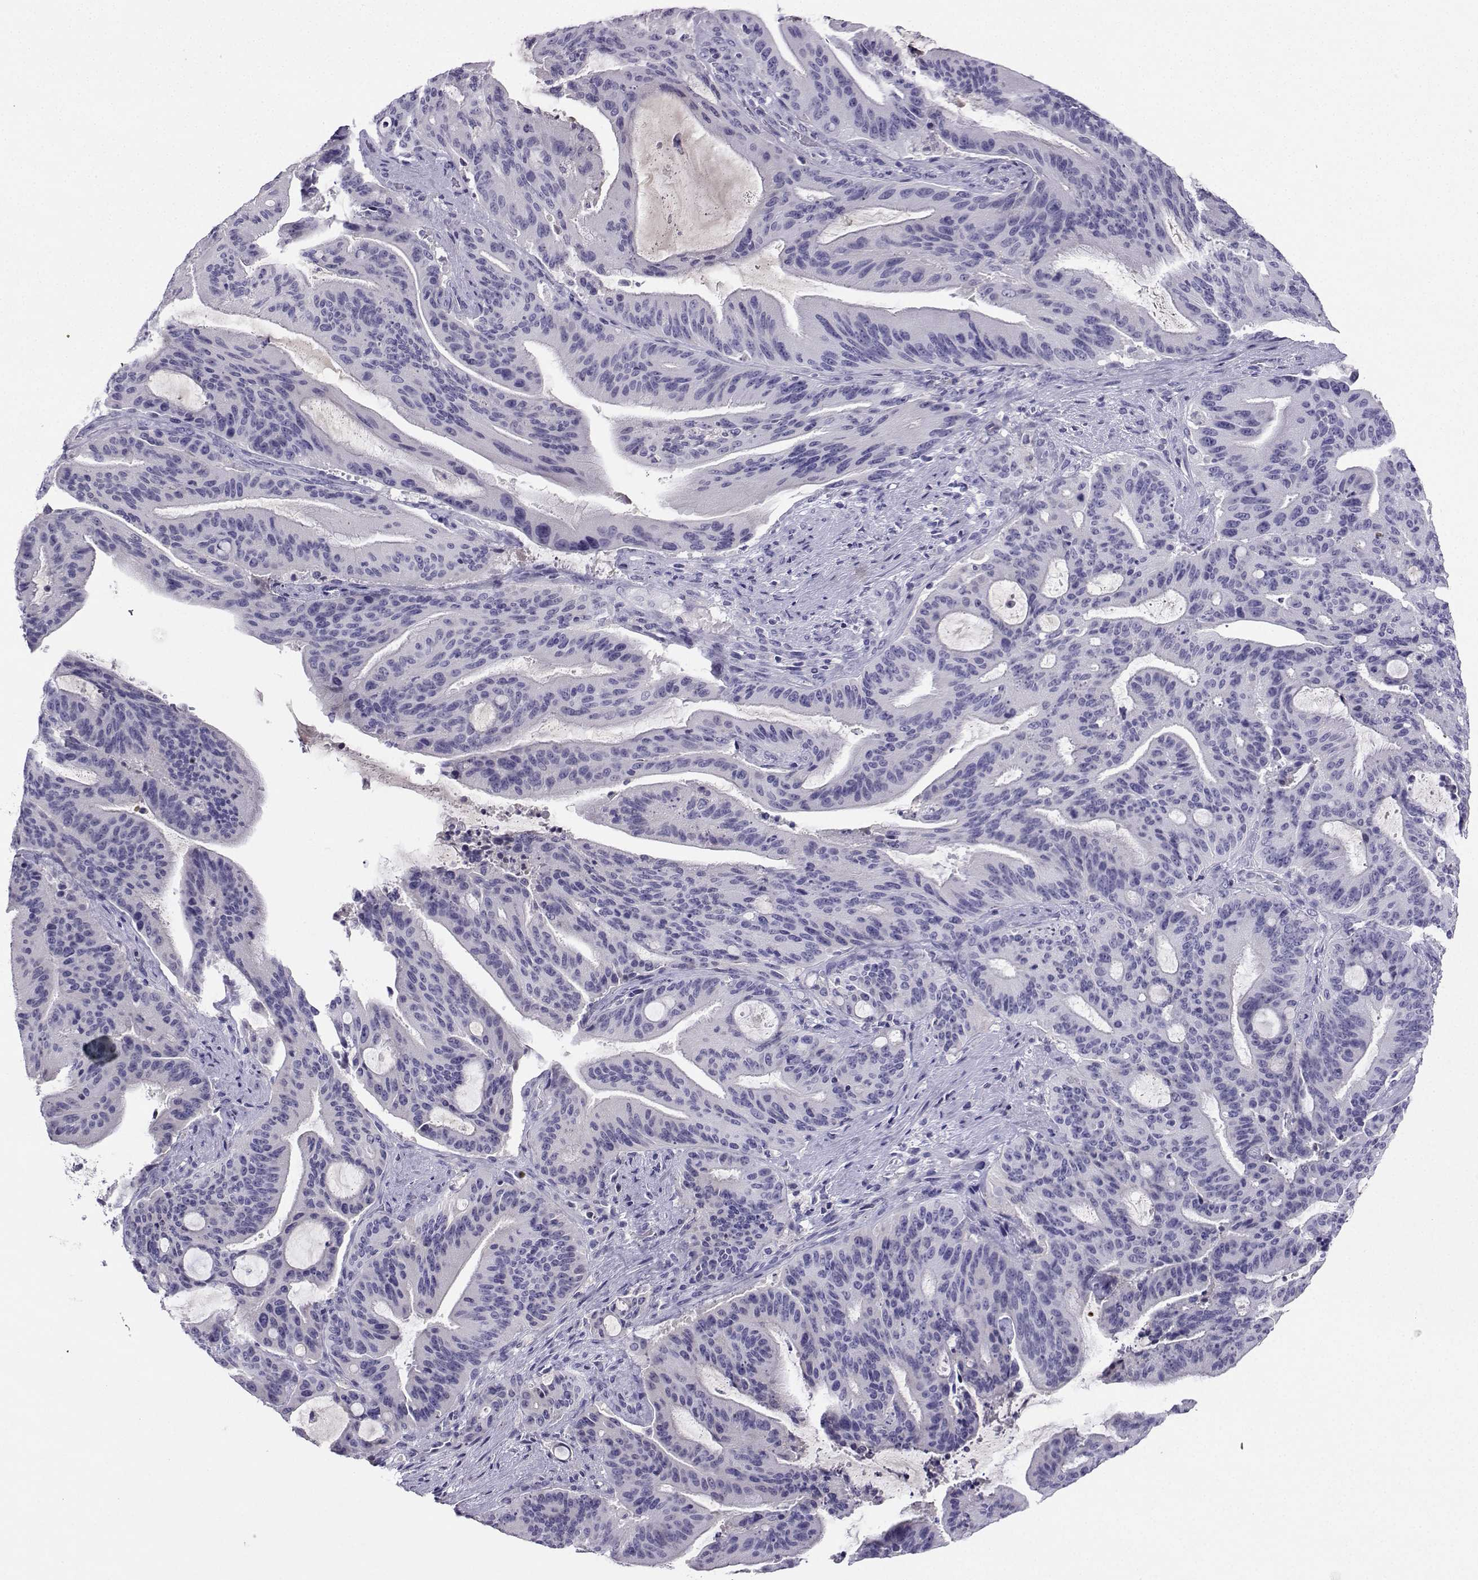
{"staining": {"intensity": "negative", "quantity": "none", "location": "none"}, "tissue": "liver cancer", "cell_type": "Tumor cells", "image_type": "cancer", "snomed": [{"axis": "morphology", "description": "Cholangiocarcinoma"}, {"axis": "topography", "description": "Liver"}], "caption": "High magnification brightfield microscopy of cholangiocarcinoma (liver) stained with DAB (3,3'-diaminobenzidine) (brown) and counterstained with hematoxylin (blue): tumor cells show no significant staining.", "gene": "GRIK4", "patient": {"sex": "female", "age": 73}}